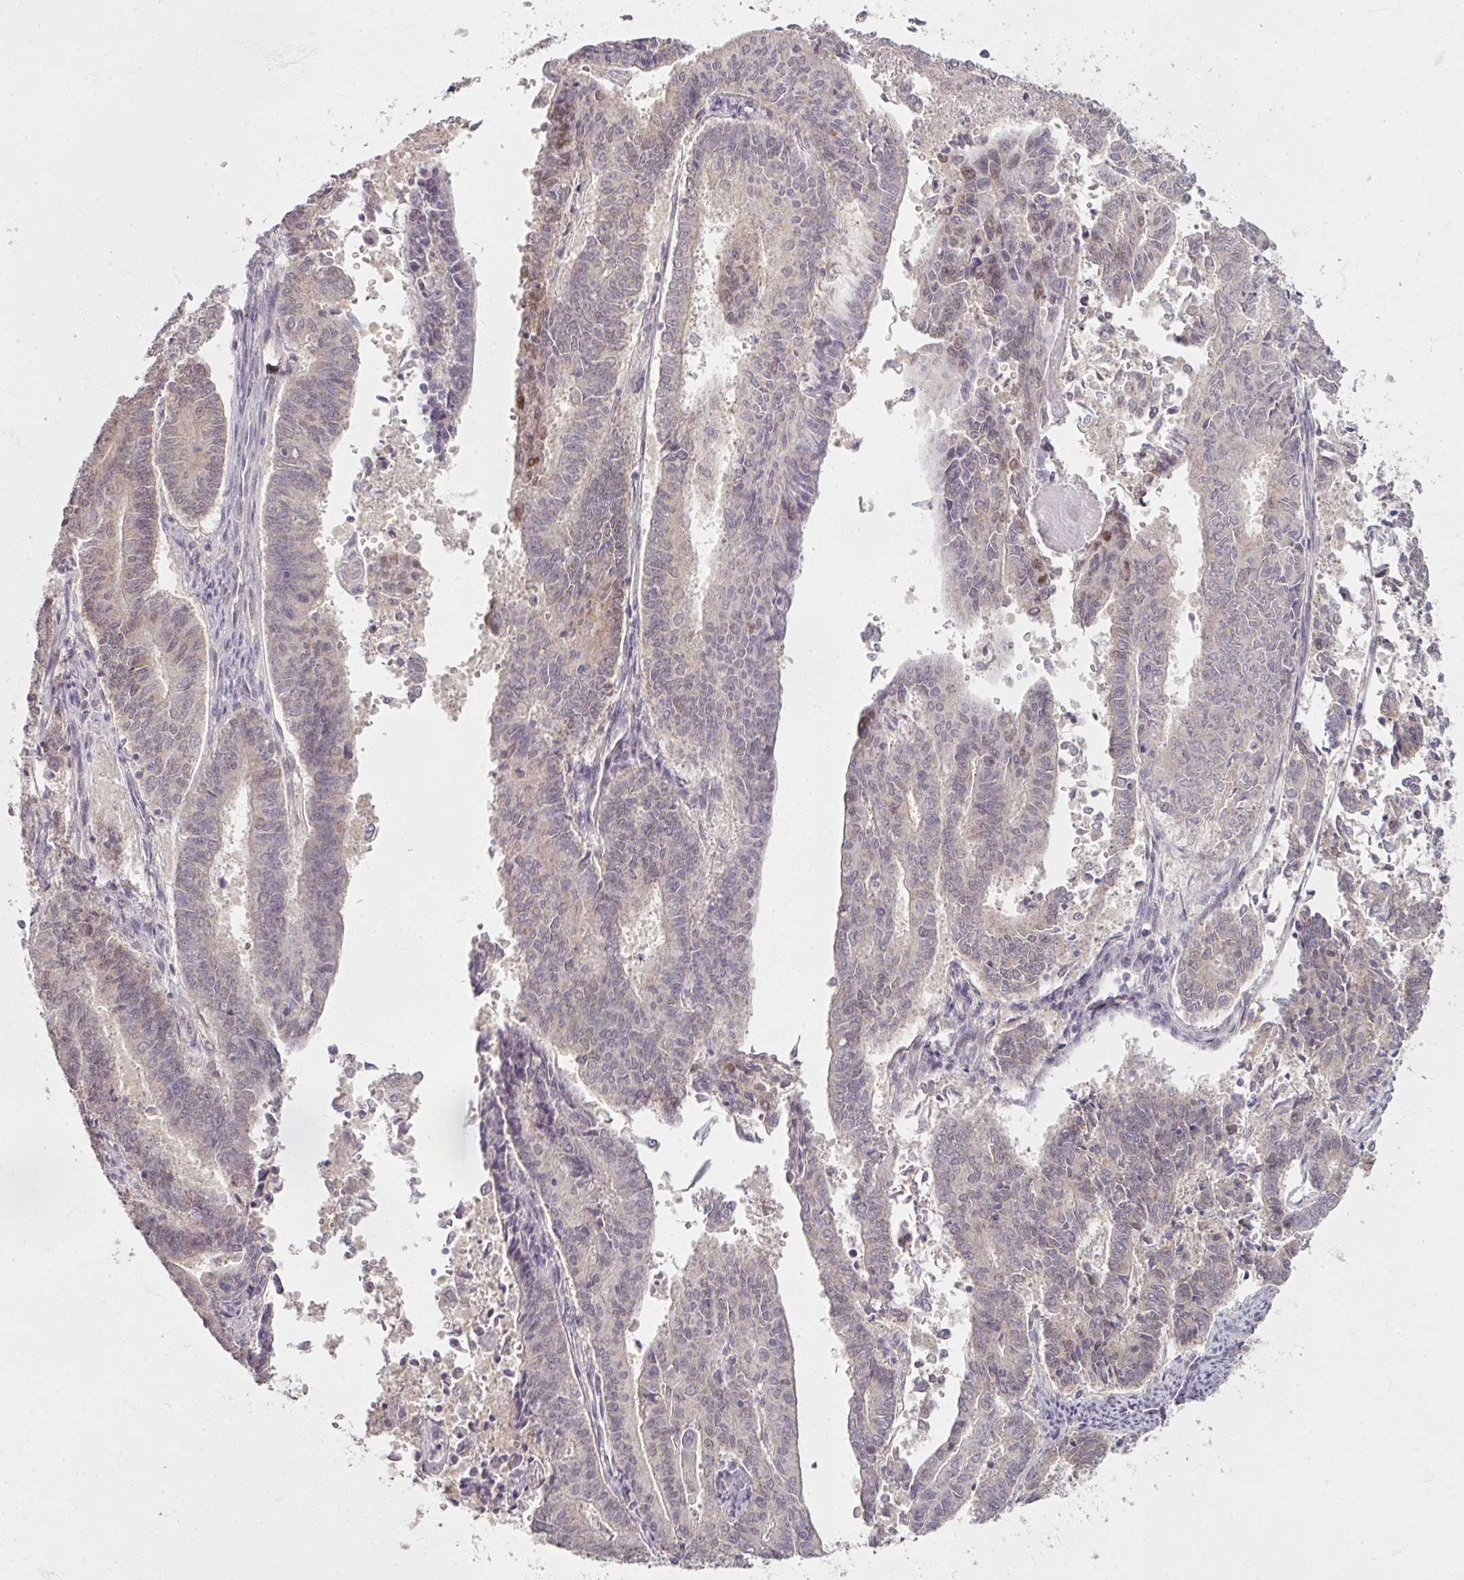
{"staining": {"intensity": "negative", "quantity": "none", "location": "none"}, "tissue": "endometrial cancer", "cell_type": "Tumor cells", "image_type": "cancer", "snomed": [{"axis": "morphology", "description": "Adenocarcinoma, NOS"}, {"axis": "topography", "description": "Endometrium"}], "caption": "Tumor cells show no significant protein positivity in adenocarcinoma (endometrial). (DAB immunohistochemistry visualized using brightfield microscopy, high magnification).", "gene": "SOX11", "patient": {"sex": "female", "age": 59}}